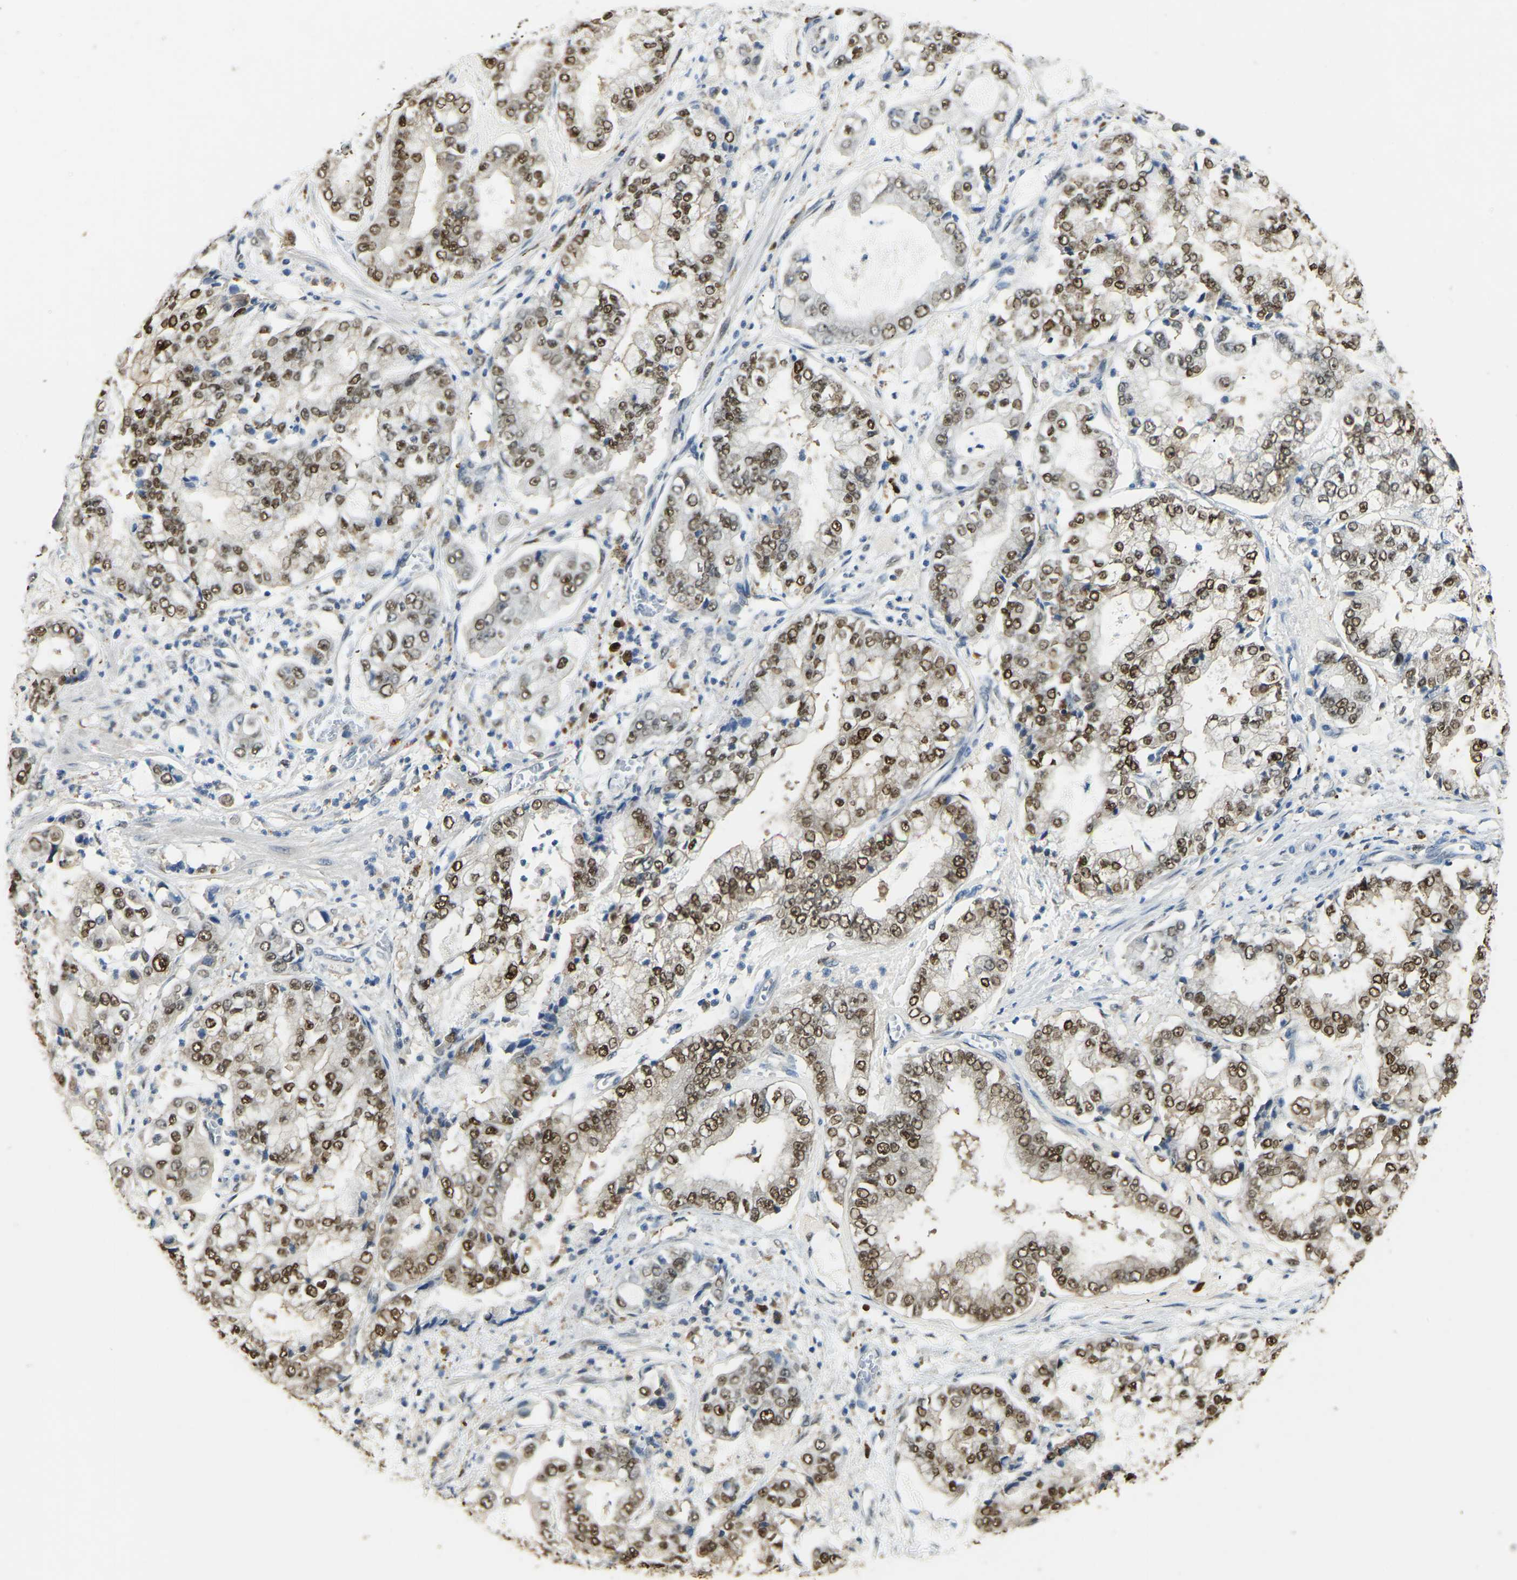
{"staining": {"intensity": "strong", "quantity": ">75%", "location": "cytoplasmic/membranous,nuclear"}, "tissue": "stomach cancer", "cell_type": "Tumor cells", "image_type": "cancer", "snomed": [{"axis": "morphology", "description": "Adenocarcinoma, NOS"}, {"axis": "topography", "description": "Stomach"}], "caption": "High-power microscopy captured an immunohistochemistry photomicrograph of stomach adenocarcinoma, revealing strong cytoplasmic/membranous and nuclear staining in approximately >75% of tumor cells. (DAB IHC, brown staining for protein, blue staining for nuclei).", "gene": "NANS", "patient": {"sex": "male", "age": 76}}